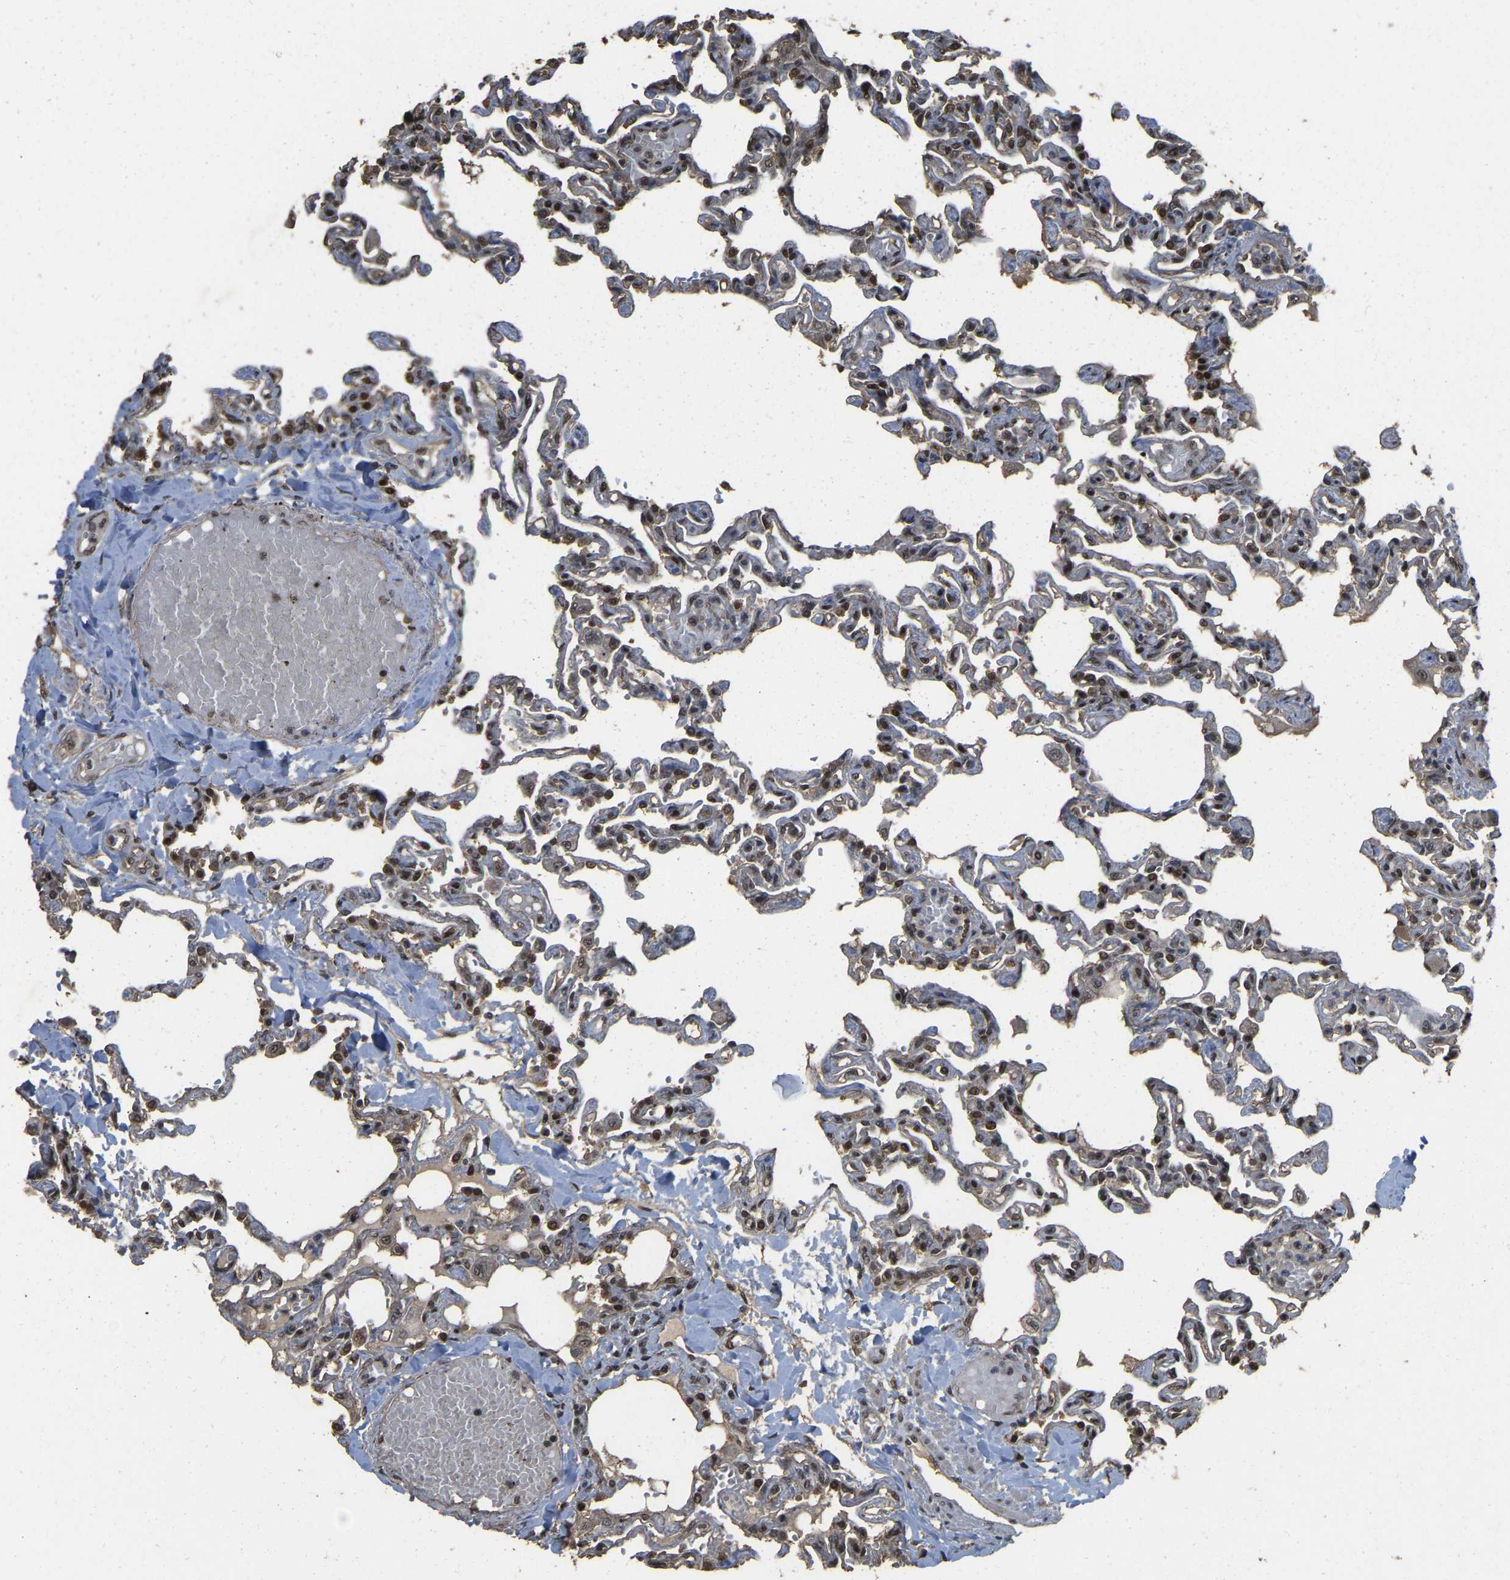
{"staining": {"intensity": "moderate", "quantity": ">75%", "location": "cytoplasmic/membranous,nuclear"}, "tissue": "lung", "cell_type": "Alveolar cells", "image_type": "normal", "snomed": [{"axis": "morphology", "description": "Normal tissue, NOS"}, {"axis": "topography", "description": "Lung"}], "caption": "A high-resolution photomicrograph shows IHC staining of benign lung, which shows moderate cytoplasmic/membranous,nuclear expression in approximately >75% of alveolar cells.", "gene": "ARHGAP23", "patient": {"sex": "male", "age": 21}}